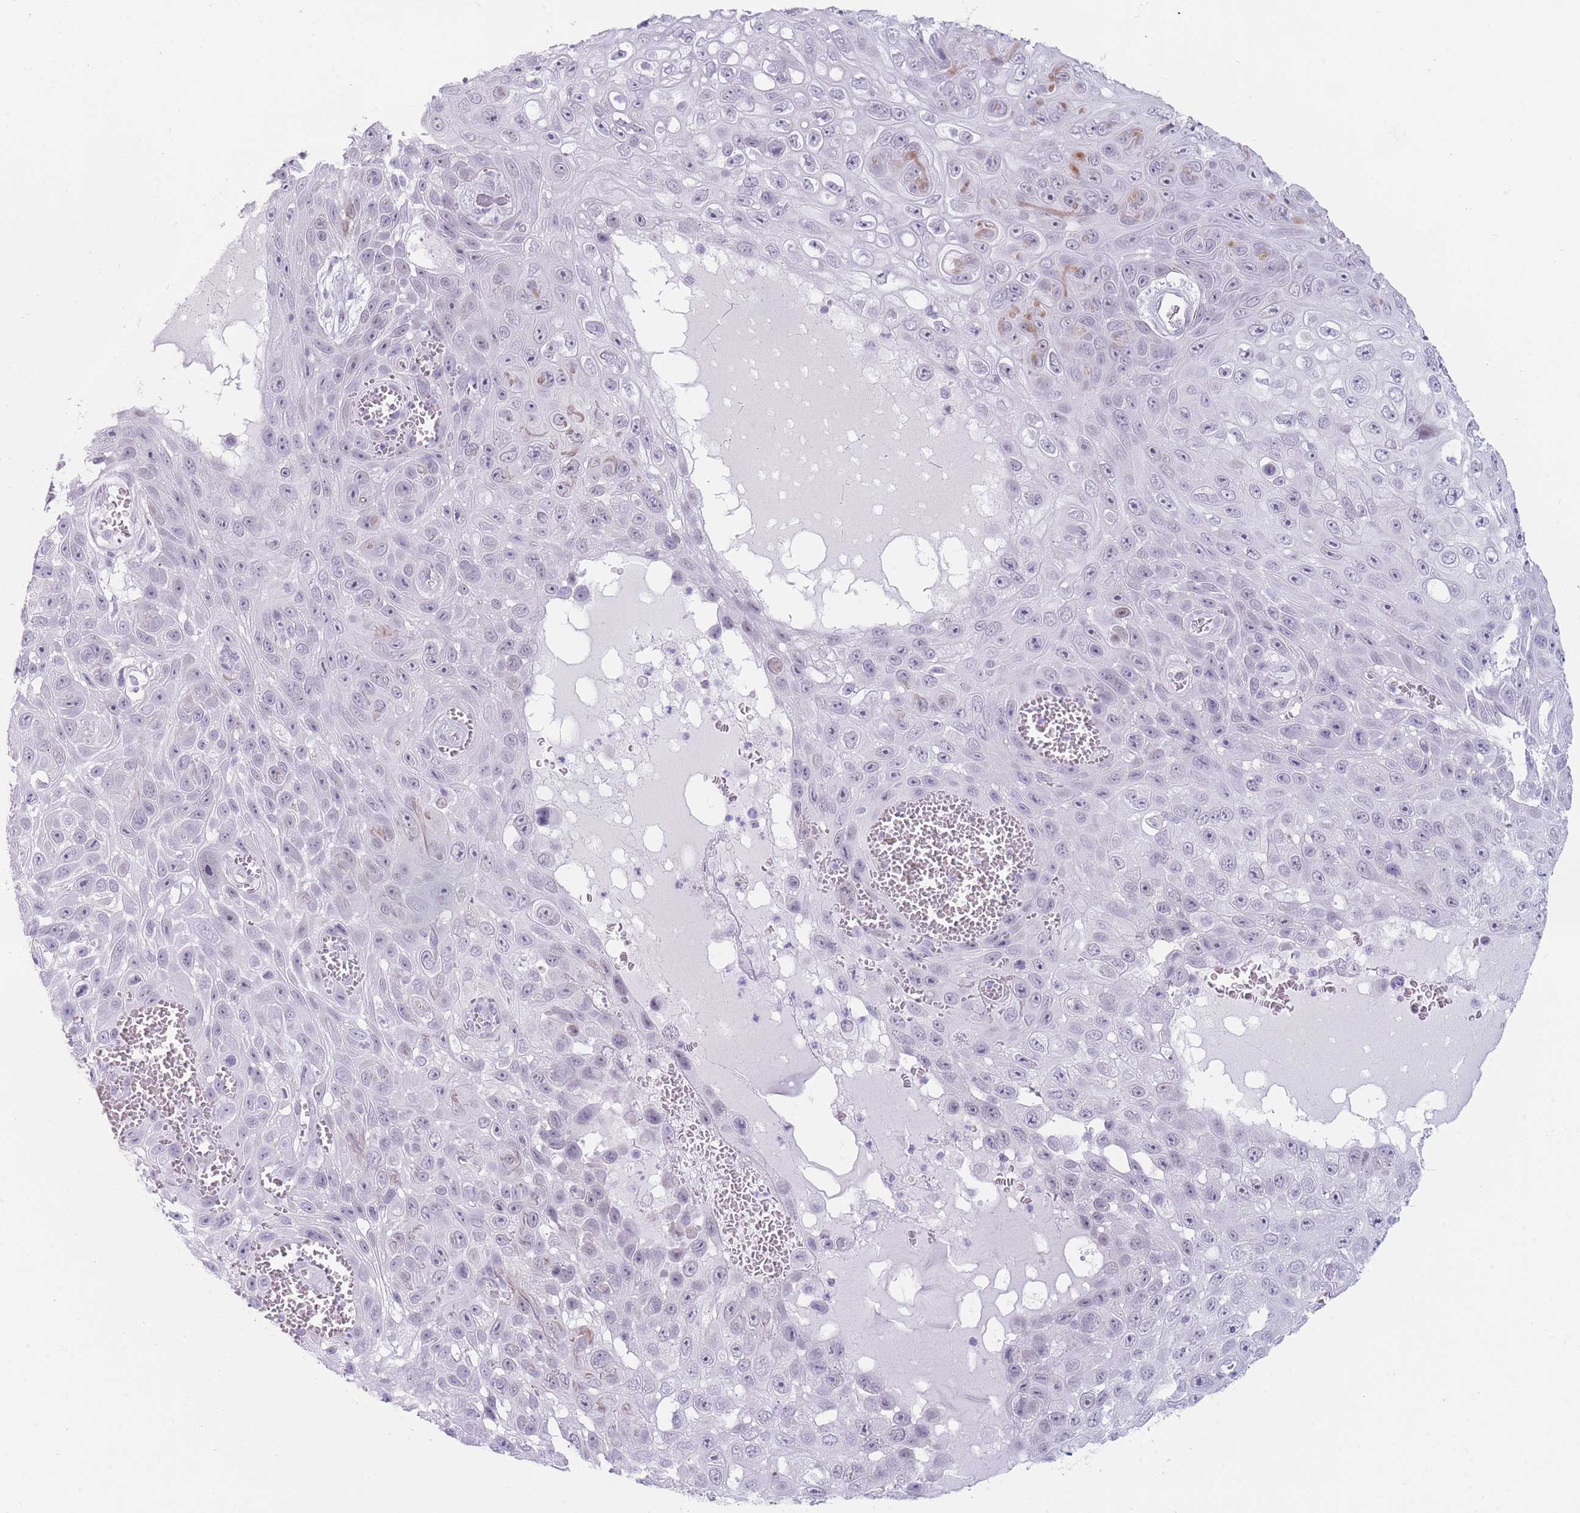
{"staining": {"intensity": "negative", "quantity": "none", "location": "none"}, "tissue": "skin cancer", "cell_type": "Tumor cells", "image_type": "cancer", "snomed": [{"axis": "morphology", "description": "Squamous cell carcinoma, NOS"}, {"axis": "topography", "description": "Skin"}], "caption": "Tumor cells are negative for protein expression in human squamous cell carcinoma (skin). The staining is performed using DAB (3,3'-diaminobenzidine) brown chromogen with nuclei counter-stained in using hematoxylin.", "gene": "IFNA6", "patient": {"sex": "male", "age": 82}}